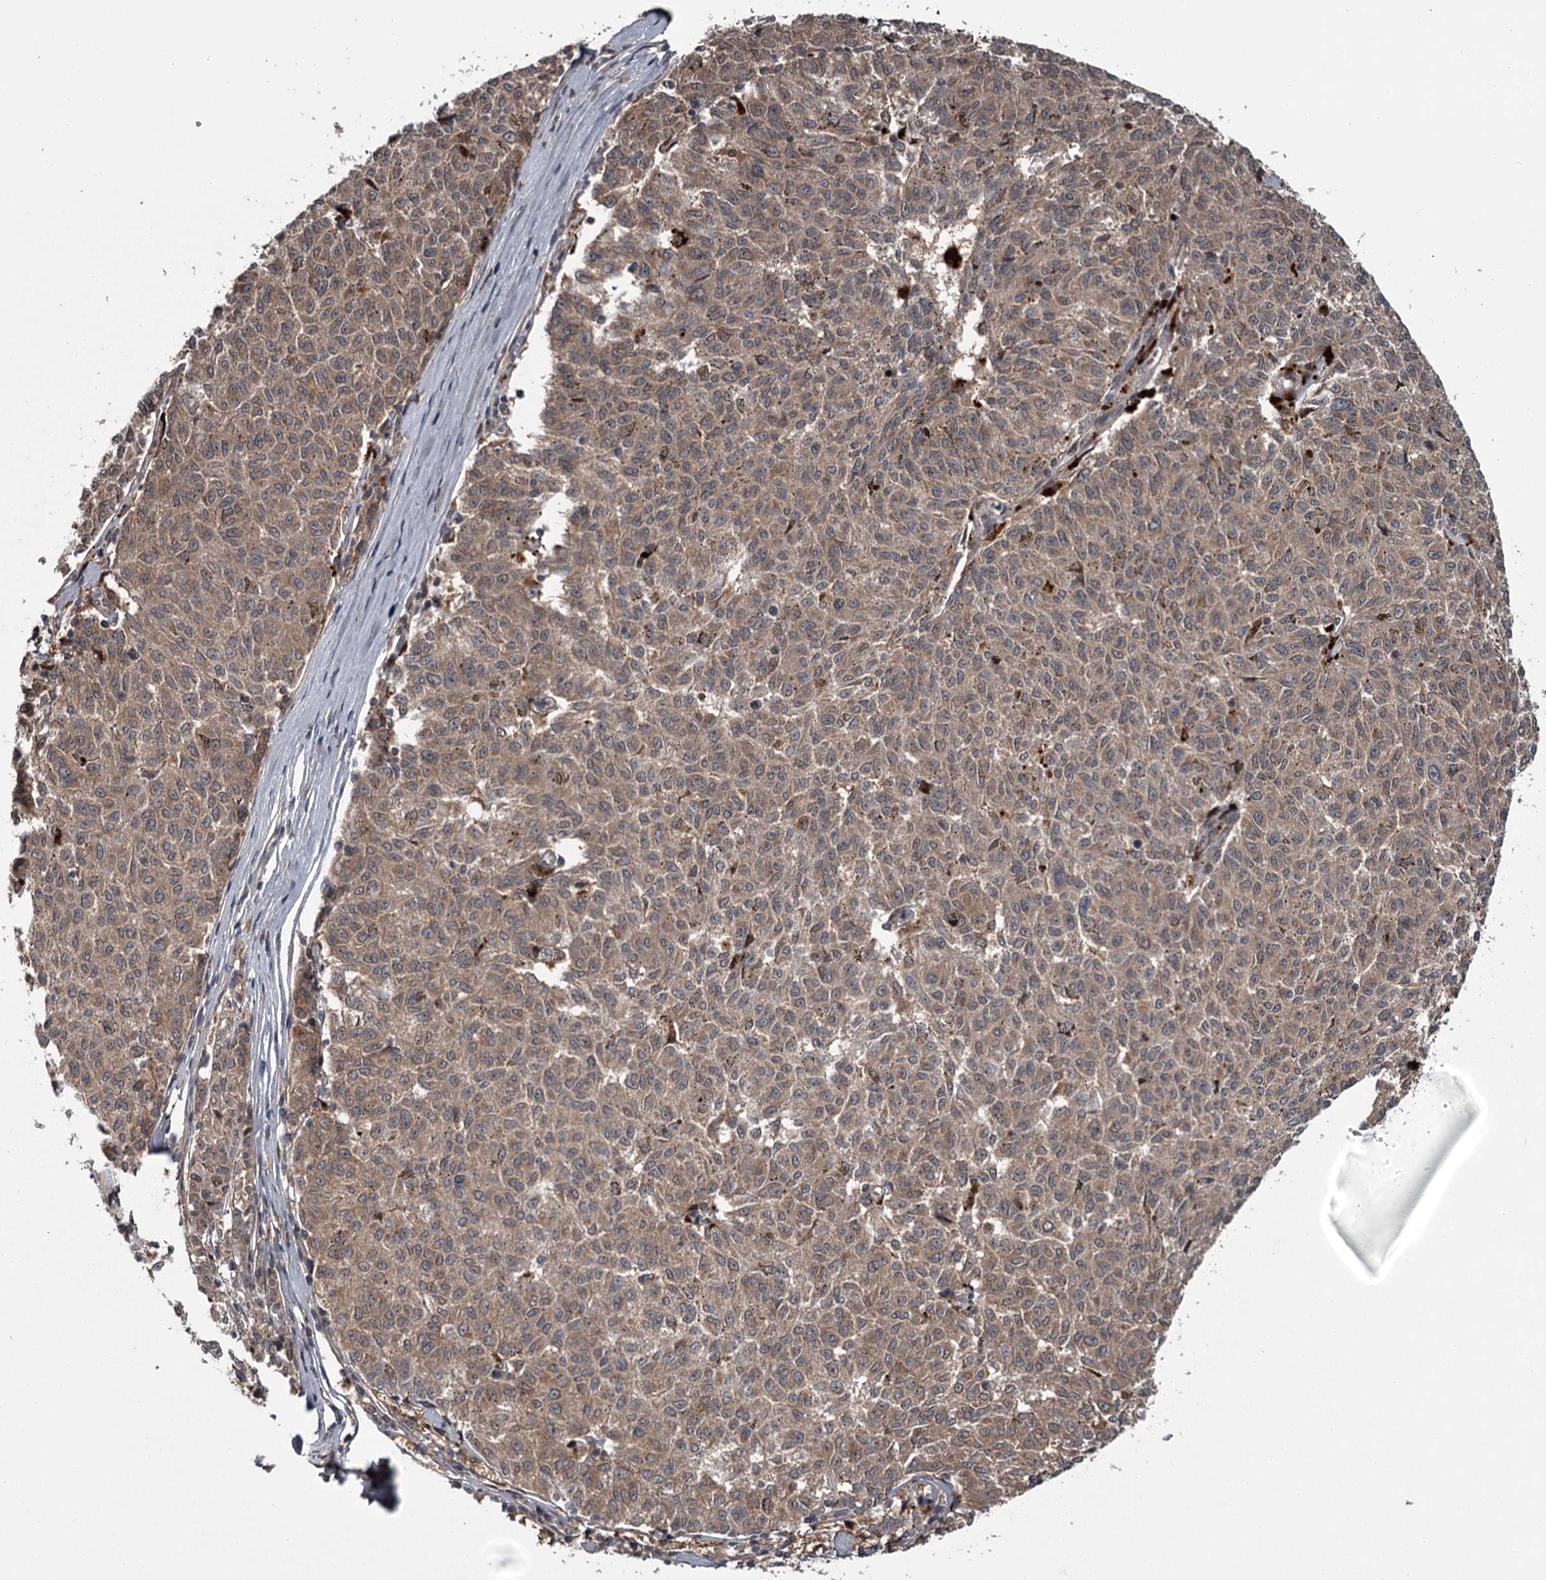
{"staining": {"intensity": "weak", "quantity": "25%-75%", "location": "cytoplasmic/membranous"}, "tissue": "melanoma", "cell_type": "Tumor cells", "image_type": "cancer", "snomed": [{"axis": "morphology", "description": "Malignant melanoma, NOS"}, {"axis": "topography", "description": "Skin"}], "caption": "Immunohistochemistry staining of melanoma, which reveals low levels of weak cytoplasmic/membranous staining in about 25%-75% of tumor cells indicating weak cytoplasmic/membranous protein staining. The staining was performed using DAB (3,3'-diaminobenzidine) (brown) for protein detection and nuclei were counterstained in hematoxylin (blue).", "gene": "DAO", "patient": {"sex": "female", "age": 72}}